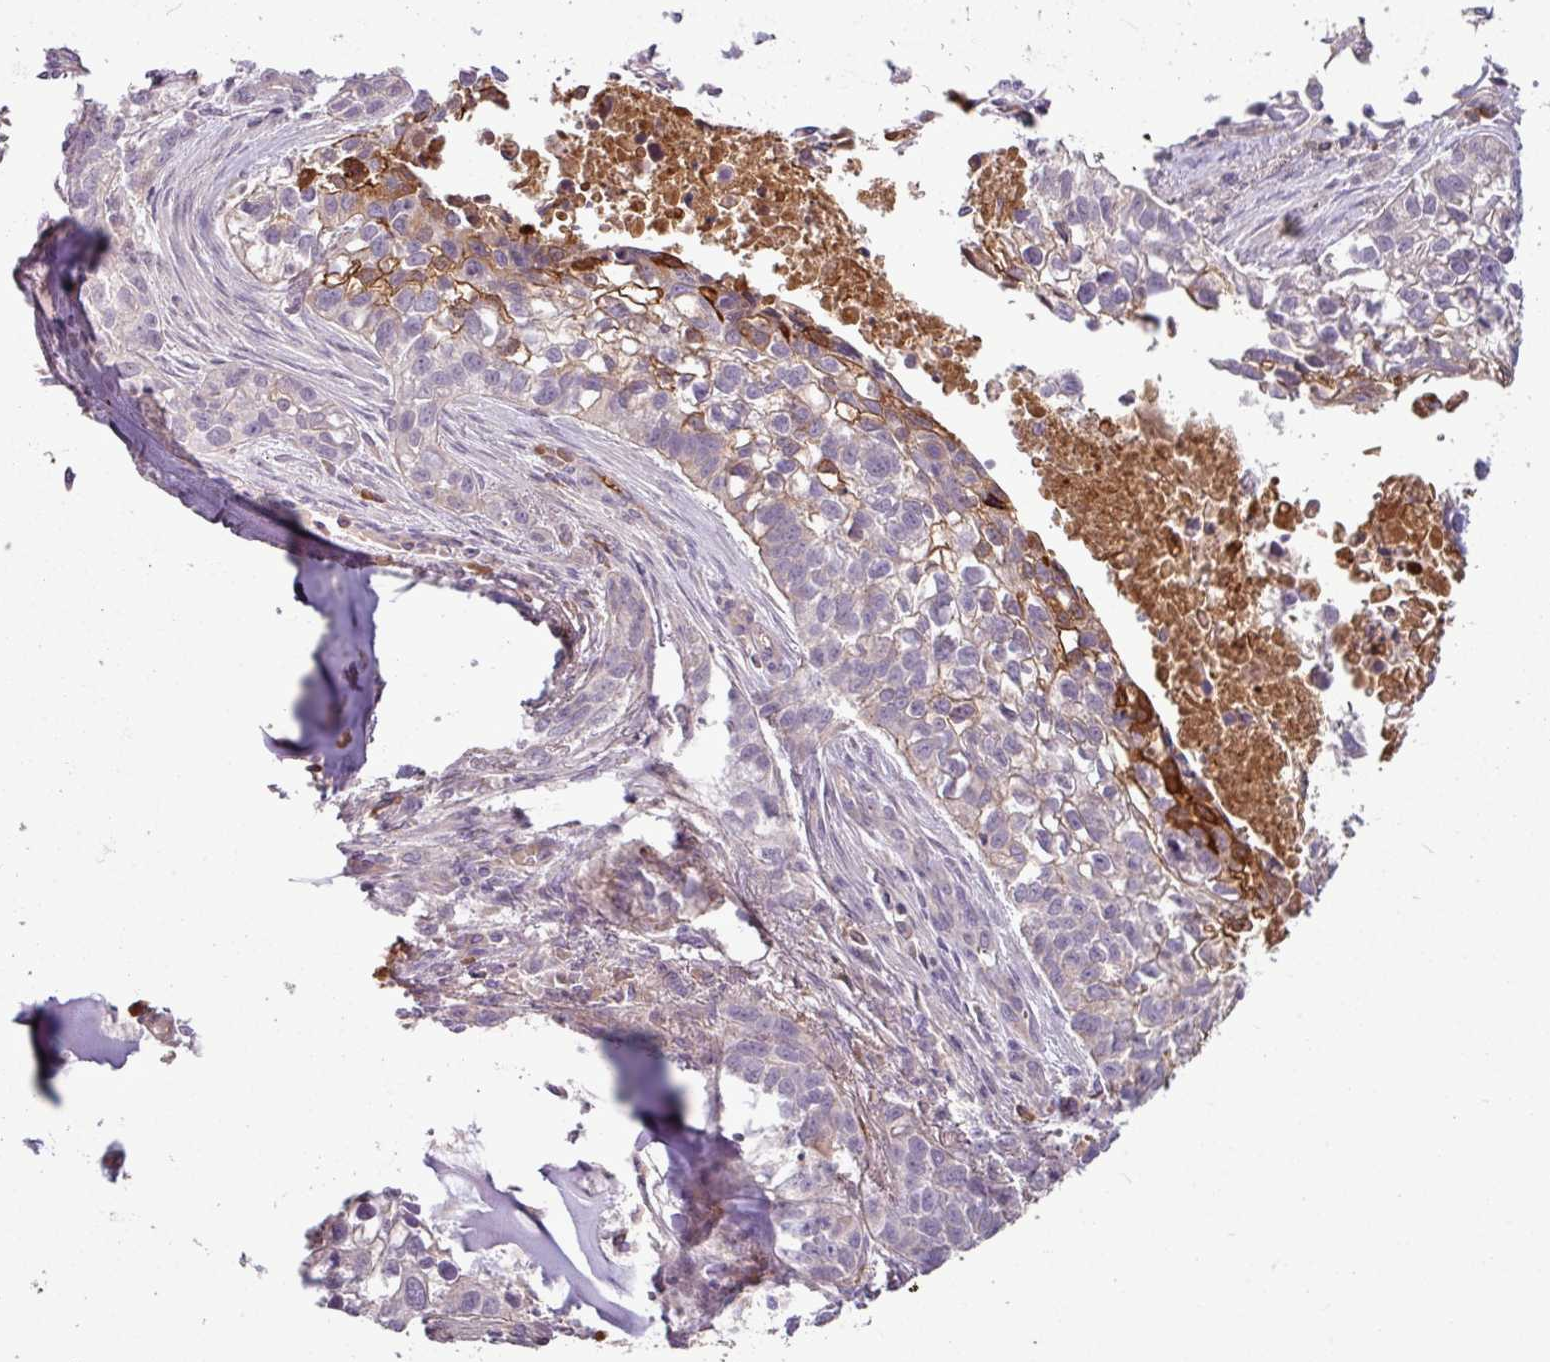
{"staining": {"intensity": "moderate", "quantity": "<25%", "location": "cytoplasmic/membranous"}, "tissue": "lung cancer", "cell_type": "Tumor cells", "image_type": "cancer", "snomed": [{"axis": "morphology", "description": "Squamous cell carcinoma, NOS"}, {"axis": "topography", "description": "Lung"}], "caption": "The immunohistochemical stain labels moderate cytoplasmic/membranous staining in tumor cells of lung cancer tissue.", "gene": "C4B", "patient": {"sex": "male", "age": 74}}